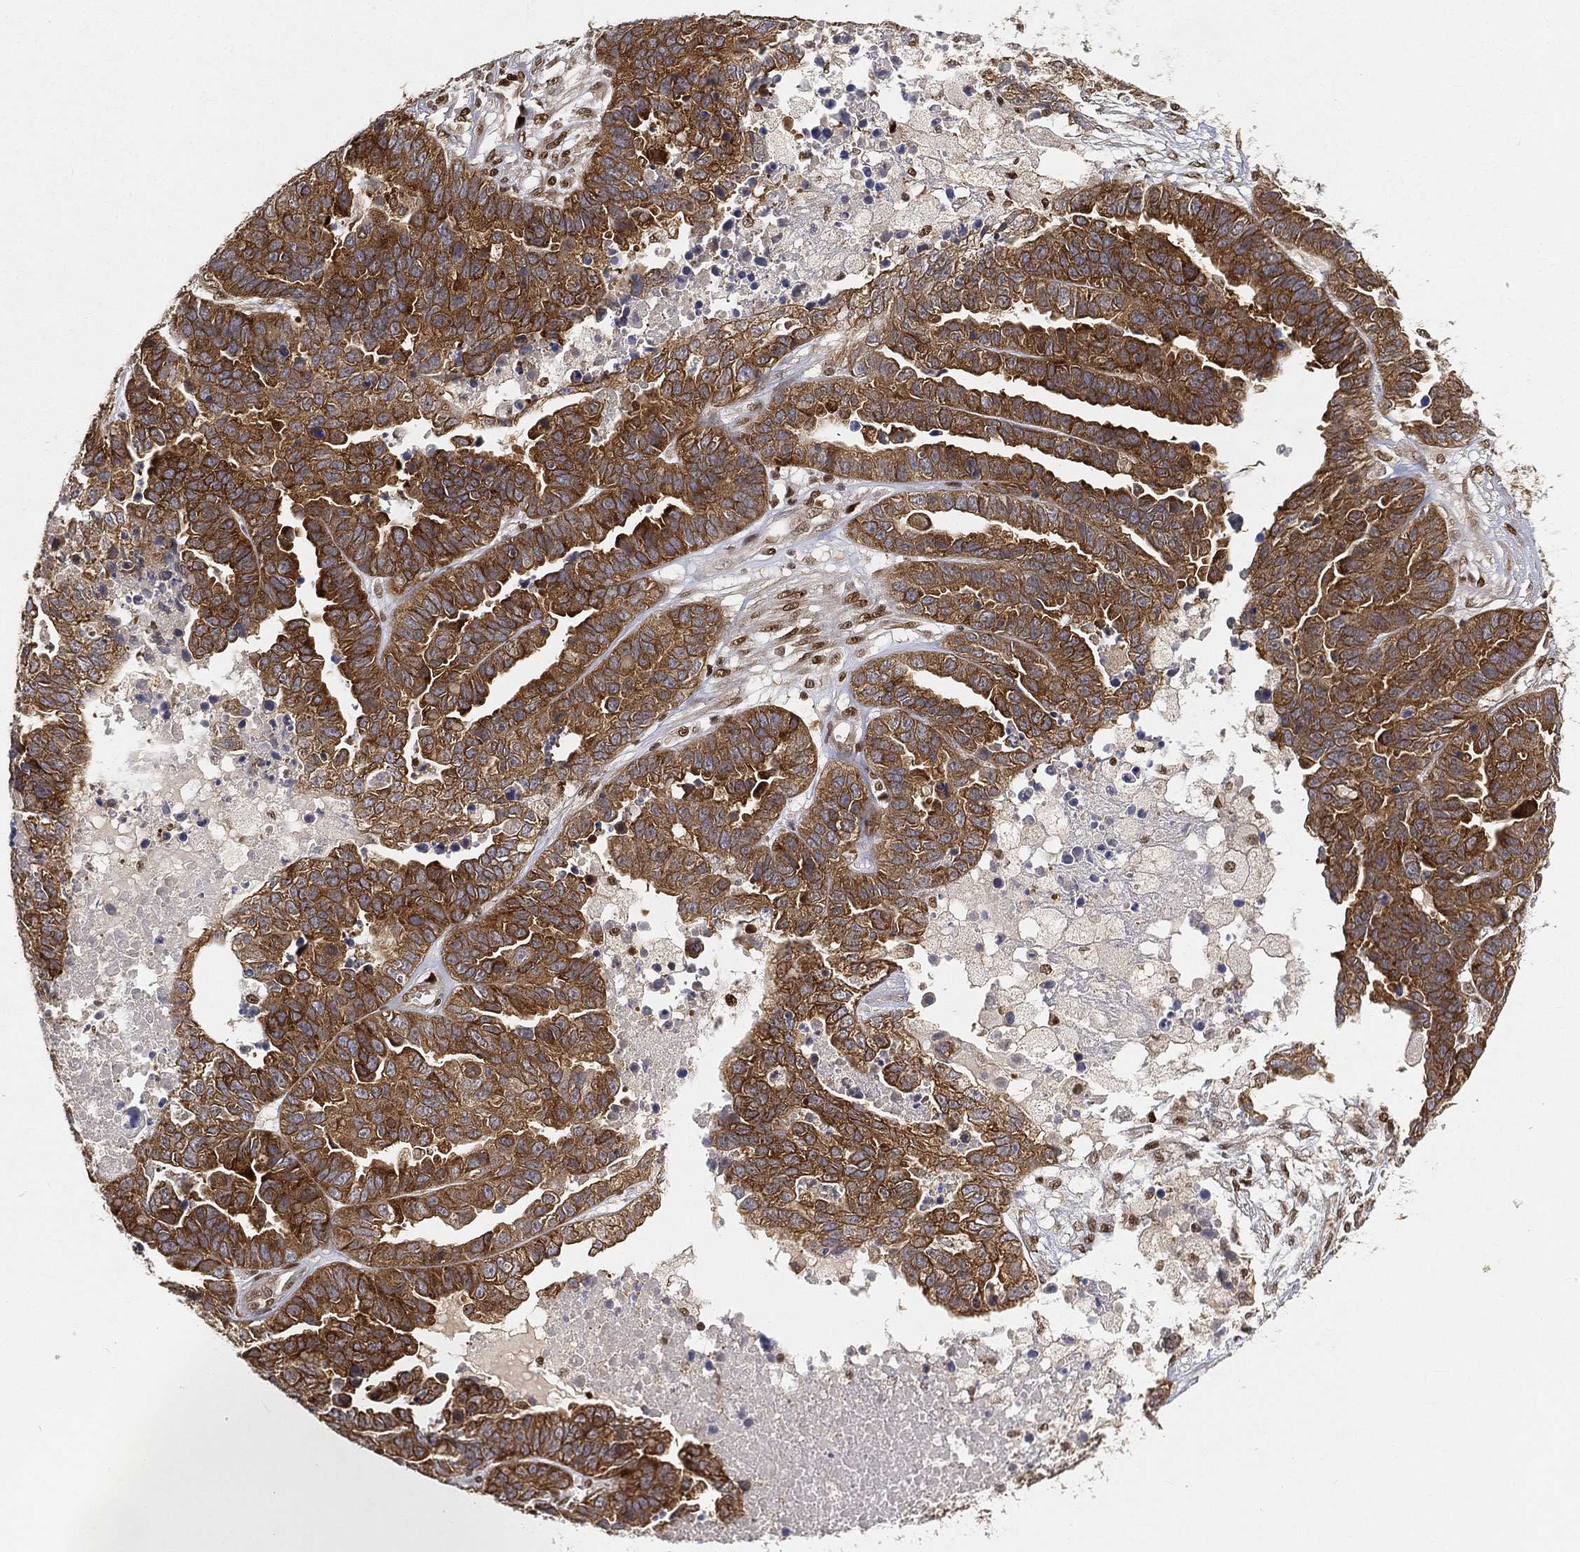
{"staining": {"intensity": "strong", "quantity": "25%-75%", "location": "cytoplasmic/membranous"}, "tissue": "ovarian cancer", "cell_type": "Tumor cells", "image_type": "cancer", "snomed": [{"axis": "morphology", "description": "Cystadenocarcinoma, serous, NOS"}, {"axis": "topography", "description": "Ovary"}], "caption": "Immunohistochemistry histopathology image of neoplastic tissue: ovarian serous cystadenocarcinoma stained using immunohistochemistry (IHC) displays high levels of strong protein expression localized specifically in the cytoplasmic/membranous of tumor cells, appearing as a cytoplasmic/membranous brown color.", "gene": "CRTC3", "patient": {"sex": "female", "age": 87}}